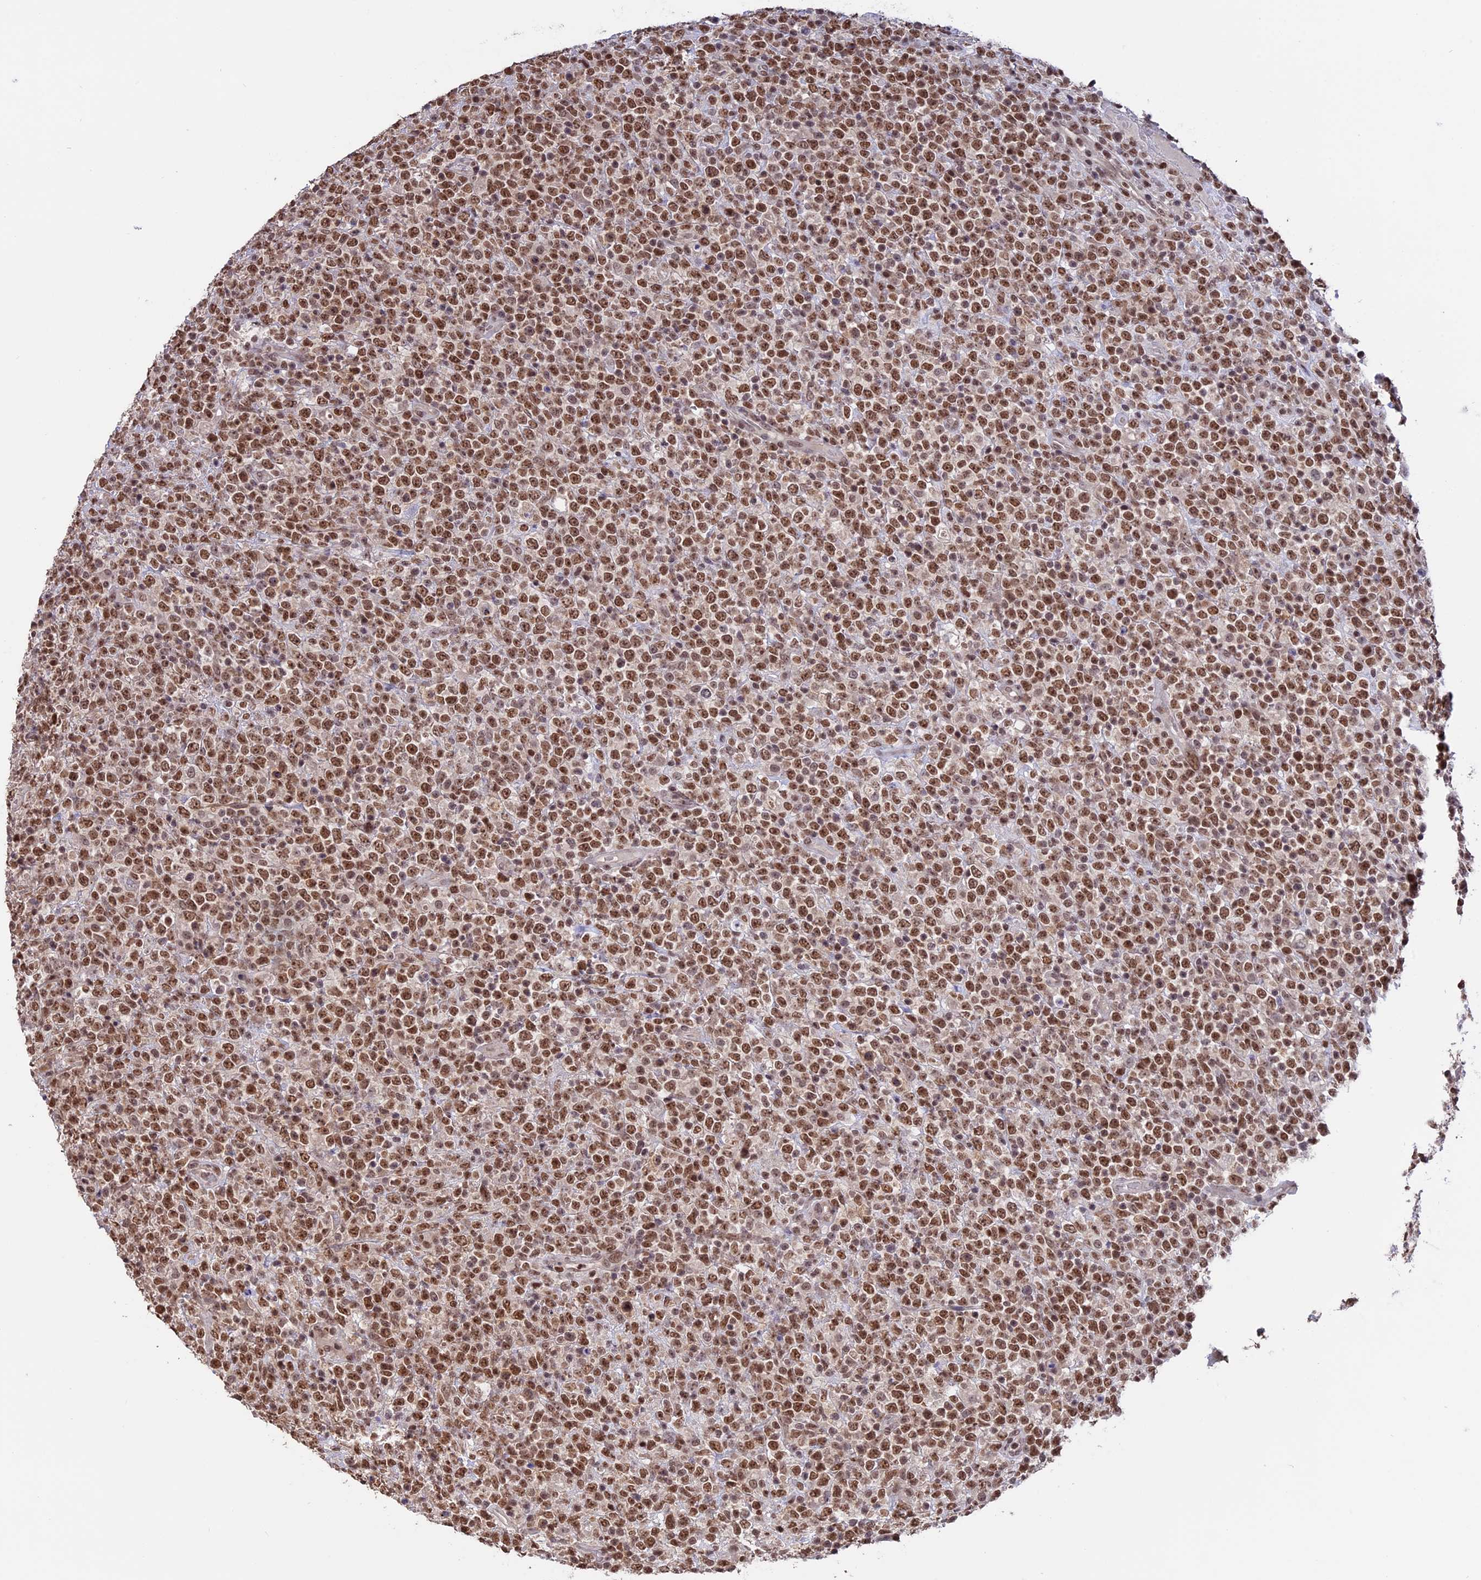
{"staining": {"intensity": "moderate", "quantity": ">75%", "location": "nuclear"}, "tissue": "lymphoma", "cell_type": "Tumor cells", "image_type": "cancer", "snomed": [{"axis": "morphology", "description": "Malignant lymphoma, non-Hodgkin's type, High grade"}, {"axis": "topography", "description": "Colon"}], "caption": "An image of malignant lymphoma, non-Hodgkin's type (high-grade) stained for a protein shows moderate nuclear brown staining in tumor cells.", "gene": "RFC5", "patient": {"sex": "female", "age": 53}}